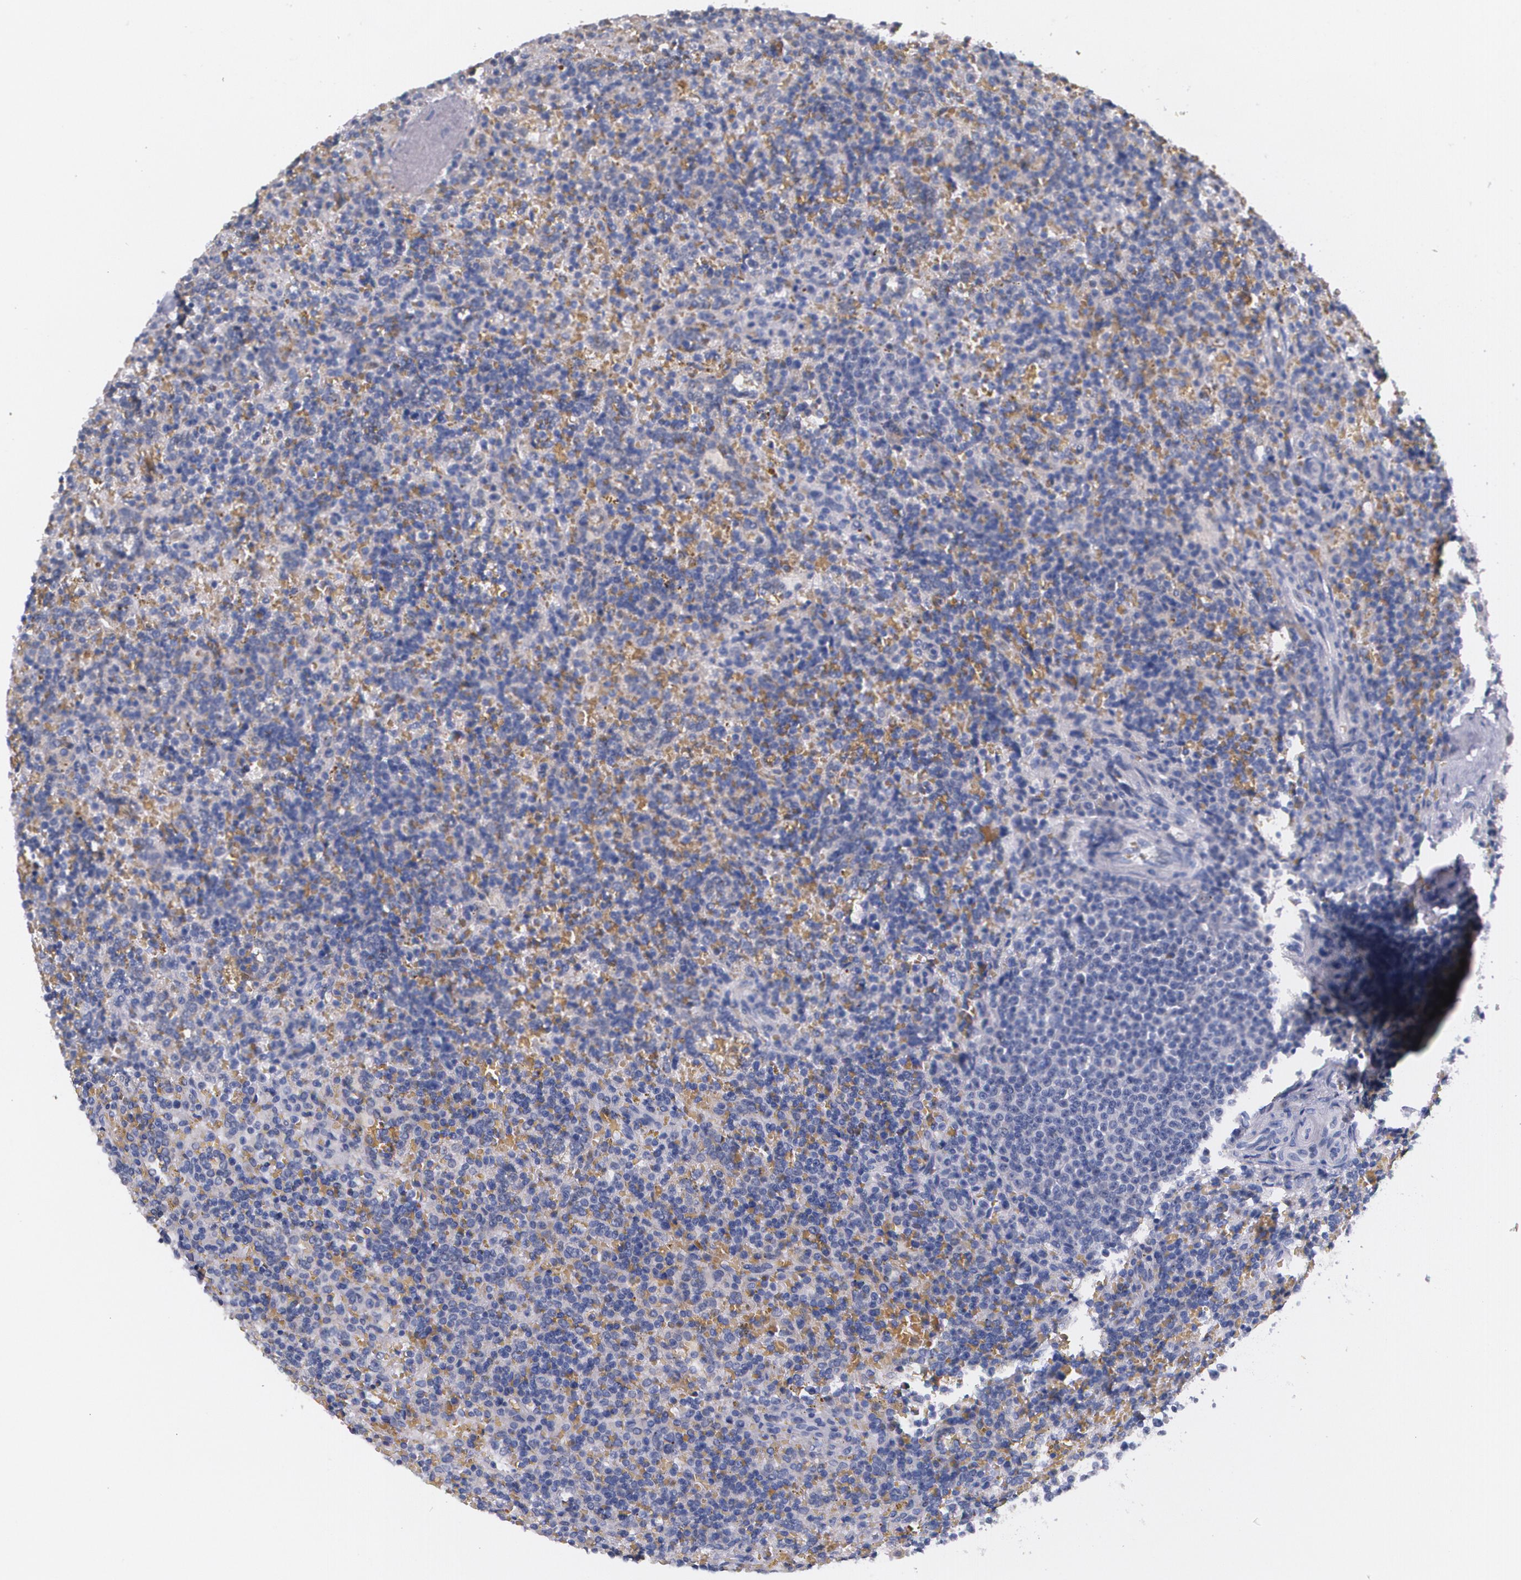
{"staining": {"intensity": "negative", "quantity": "none", "location": "none"}, "tissue": "lymphoma", "cell_type": "Tumor cells", "image_type": "cancer", "snomed": [{"axis": "morphology", "description": "Malignant lymphoma, non-Hodgkin's type, Low grade"}, {"axis": "topography", "description": "Spleen"}], "caption": "Immunohistochemical staining of human lymphoma exhibits no significant expression in tumor cells.", "gene": "AMBP", "patient": {"sex": "male", "age": 67}}